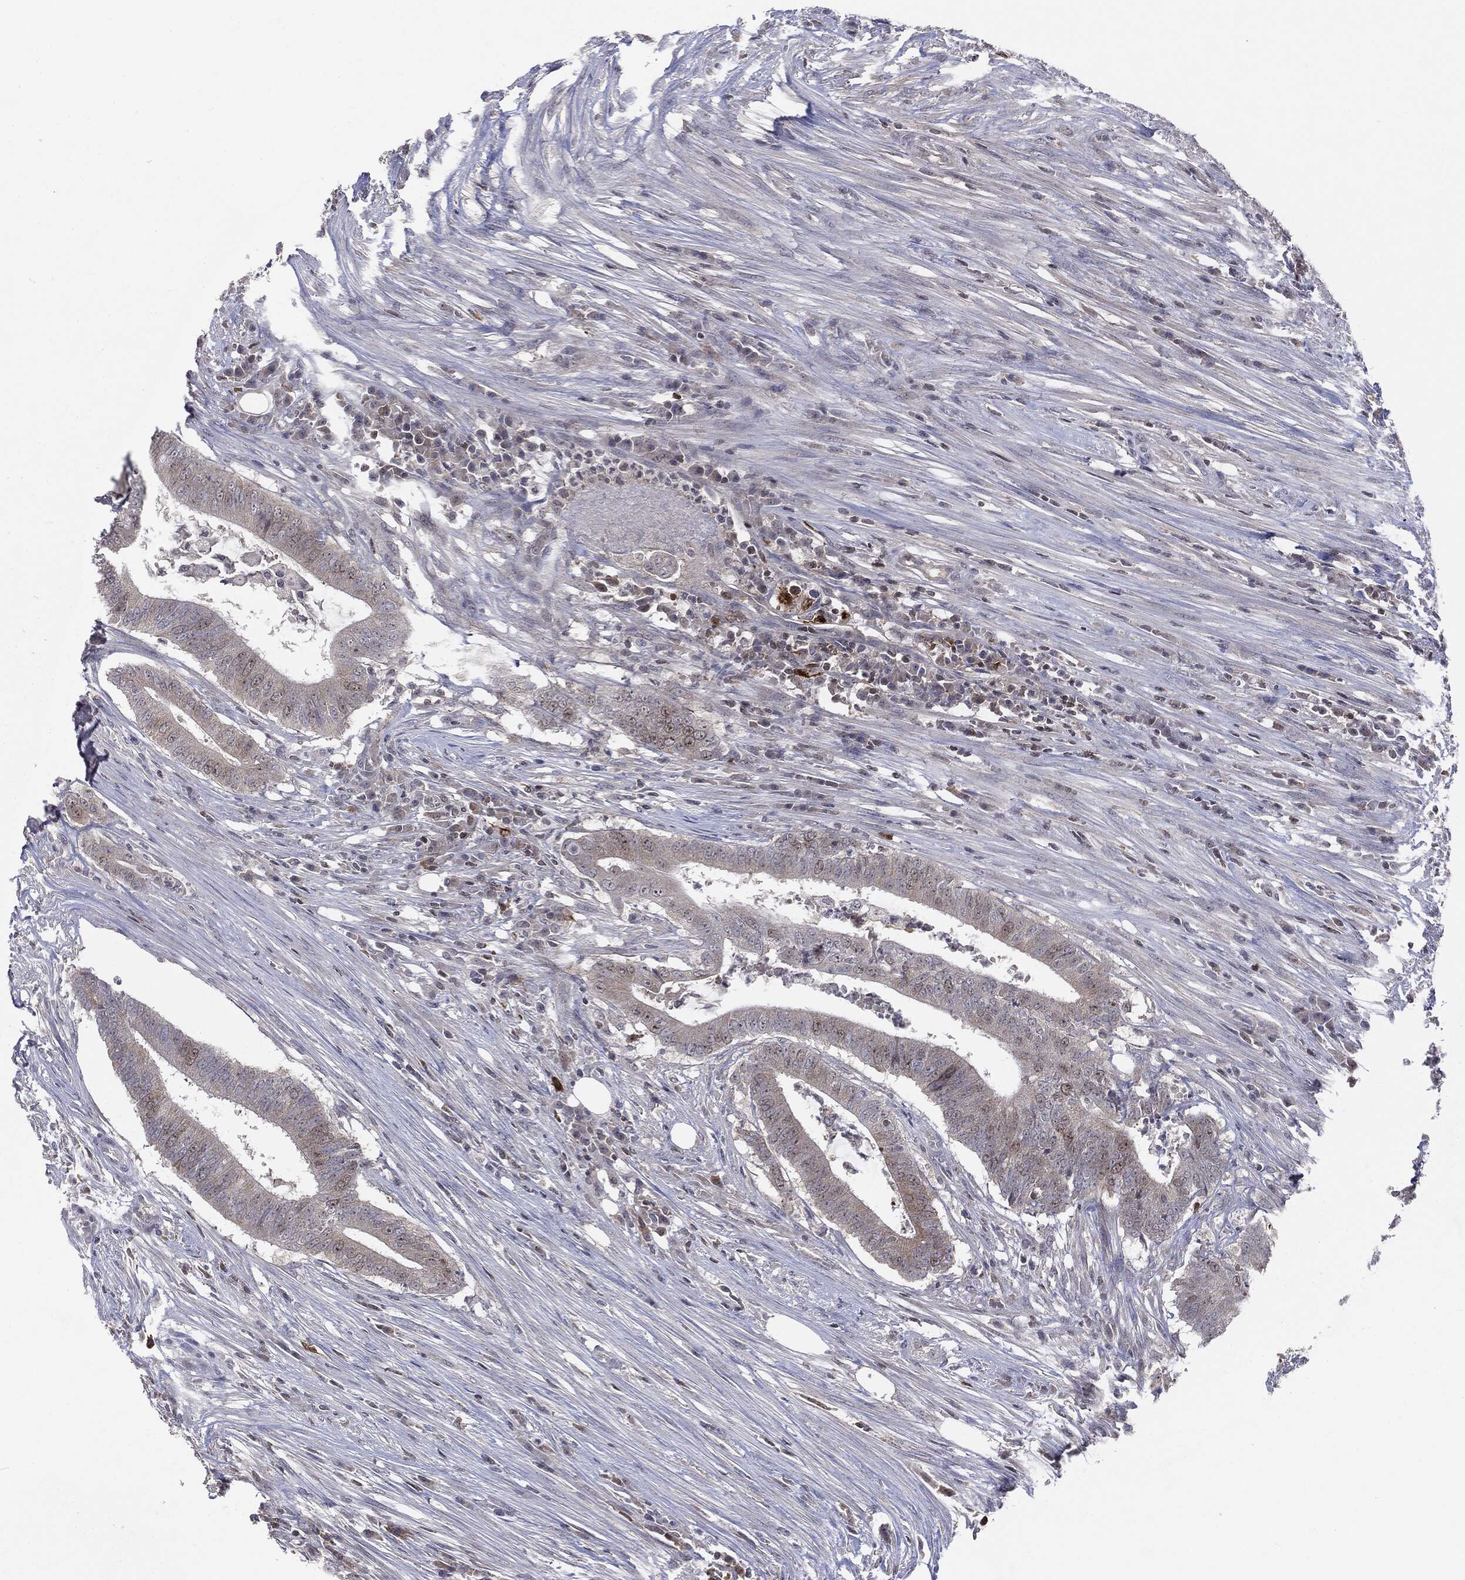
{"staining": {"intensity": "weak", "quantity": "25%-75%", "location": "cytoplasmic/membranous"}, "tissue": "colorectal cancer", "cell_type": "Tumor cells", "image_type": "cancer", "snomed": [{"axis": "morphology", "description": "Adenocarcinoma, NOS"}, {"axis": "topography", "description": "Colon"}], "caption": "The immunohistochemical stain labels weak cytoplasmic/membranous positivity in tumor cells of colorectal cancer (adenocarcinoma) tissue. (DAB (3,3'-diaminobenzidine) IHC with brightfield microscopy, high magnification).", "gene": "KIF2C", "patient": {"sex": "female", "age": 43}}